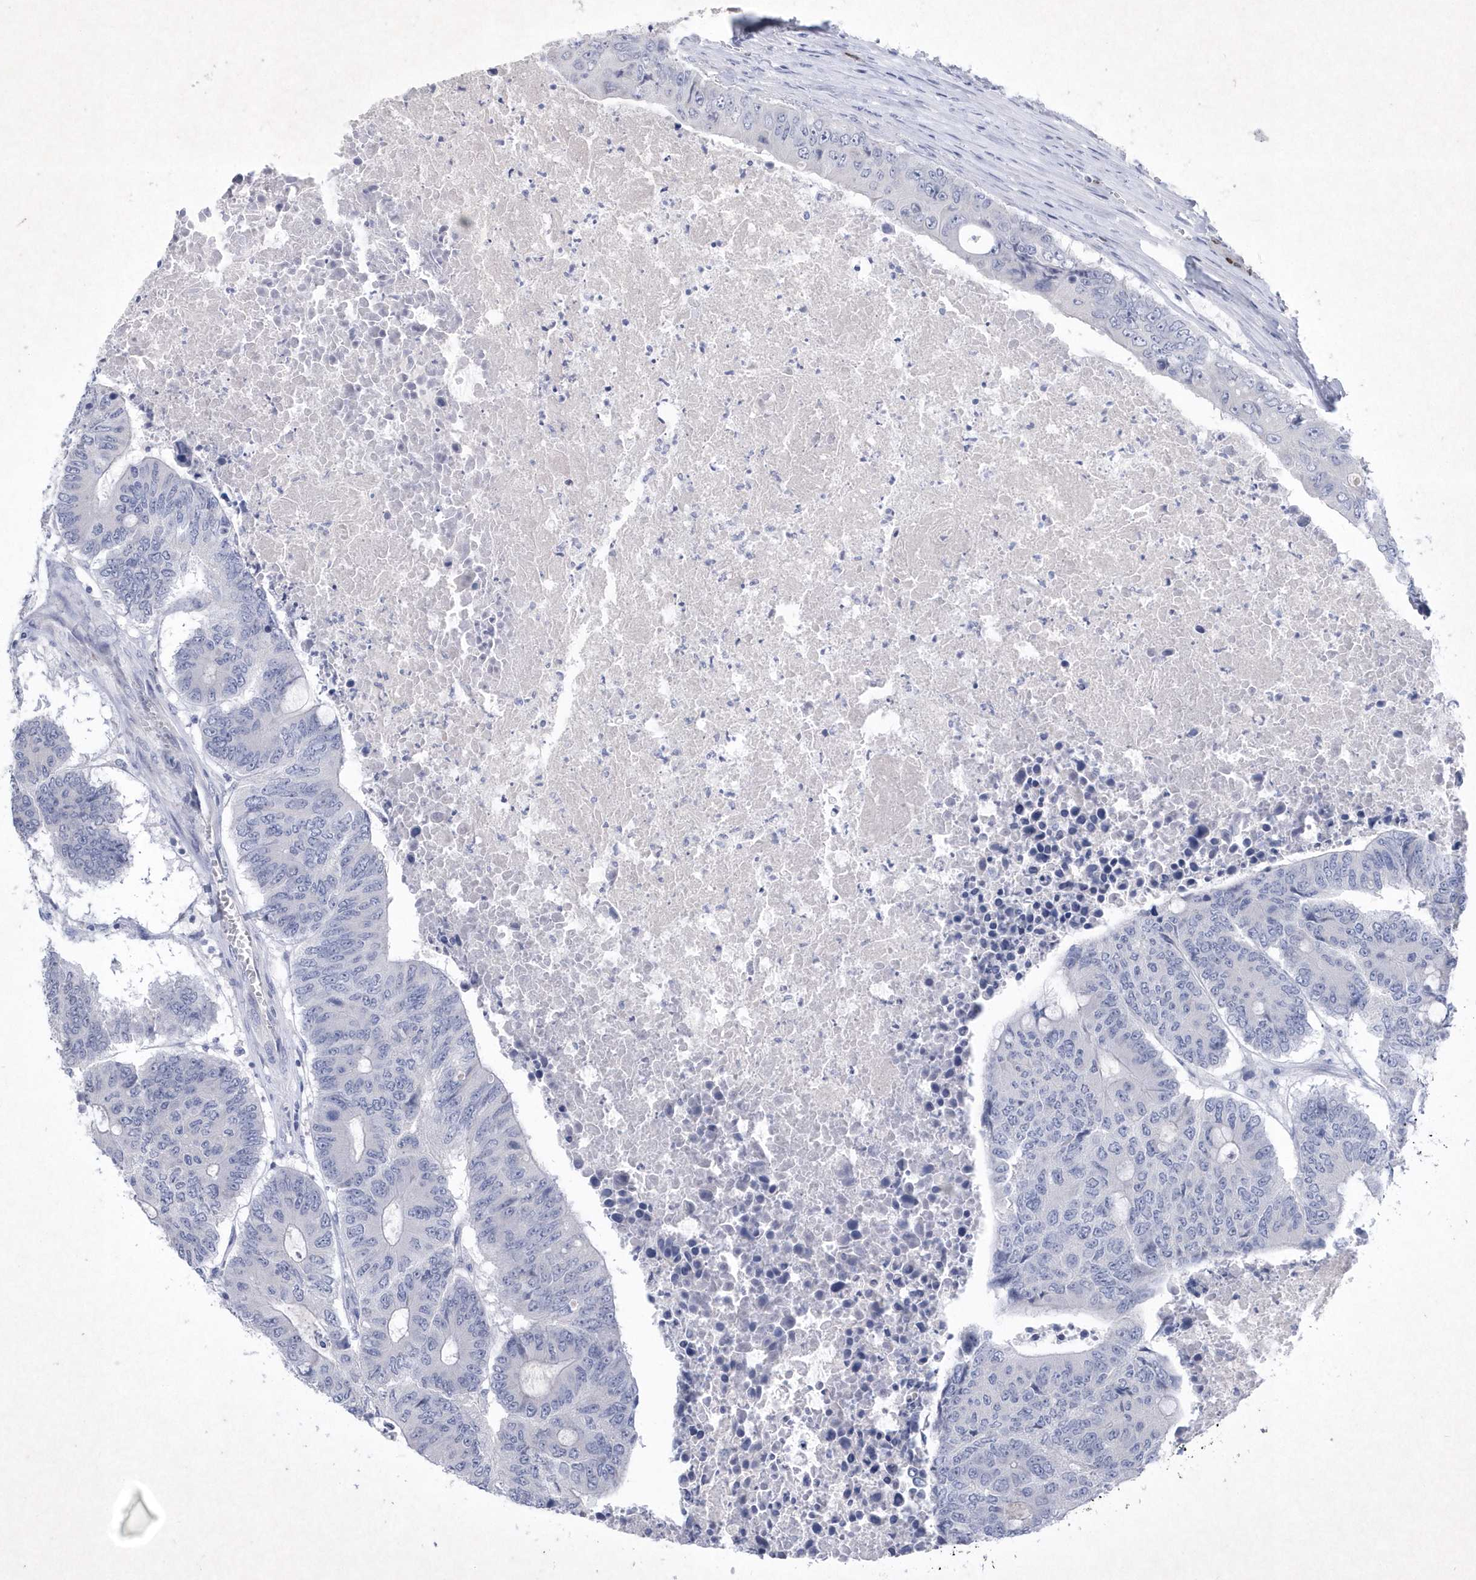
{"staining": {"intensity": "negative", "quantity": "none", "location": "none"}, "tissue": "colorectal cancer", "cell_type": "Tumor cells", "image_type": "cancer", "snomed": [{"axis": "morphology", "description": "Adenocarcinoma, NOS"}, {"axis": "topography", "description": "Colon"}], "caption": "High magnification brightfield microscopy of colorectal adenocarcinoma stained with DAB (3,3'-diaminobenzidine) (brown) and counterstained with hematoxylin (blue): tumor cells show no significant staining.", "gene": "BHLHA15", "patient": {"sex": "male", "age": 87}}